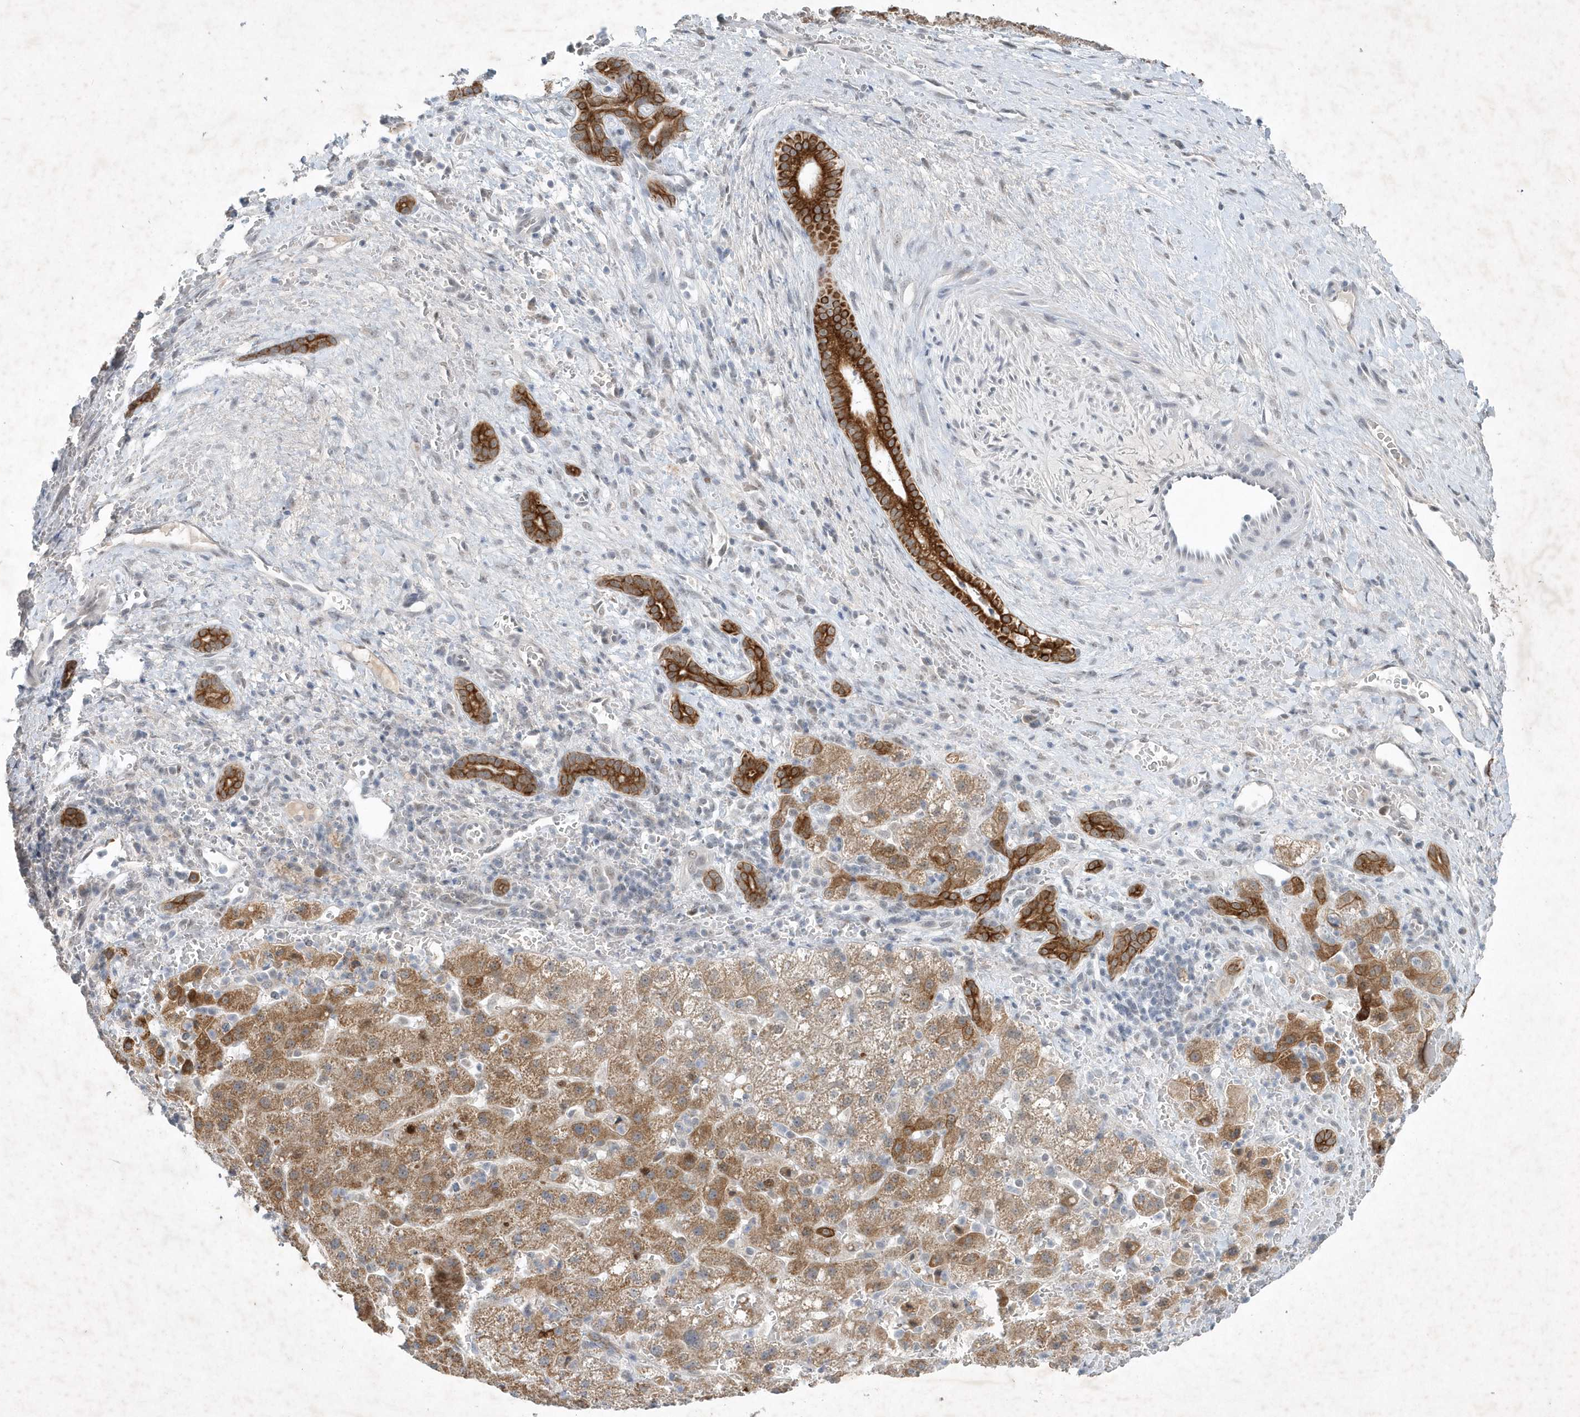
{"staining": {"intensity": "moderate", "quantity": ">75%", "location": "cytoplasmic/membranous"}, "tissue": "liver cancer", "cell_type": "Tumor cells", "image_type": "cancer", "snomed": [{"axis": "morphology", "description": "Carcinoma, Hepatocellular, NOS"}, {"axis": "topography", "description": "Liver"}], "caption": "An image showing moderate cytoplasmic/membranous expression in about >75% of tumor cells in liver hepatocellular carcinoma, as visualized by brown immunohistochemical staining.", "gene": "ZBTB9", "patient": {"sex": "male", "age": 57}}